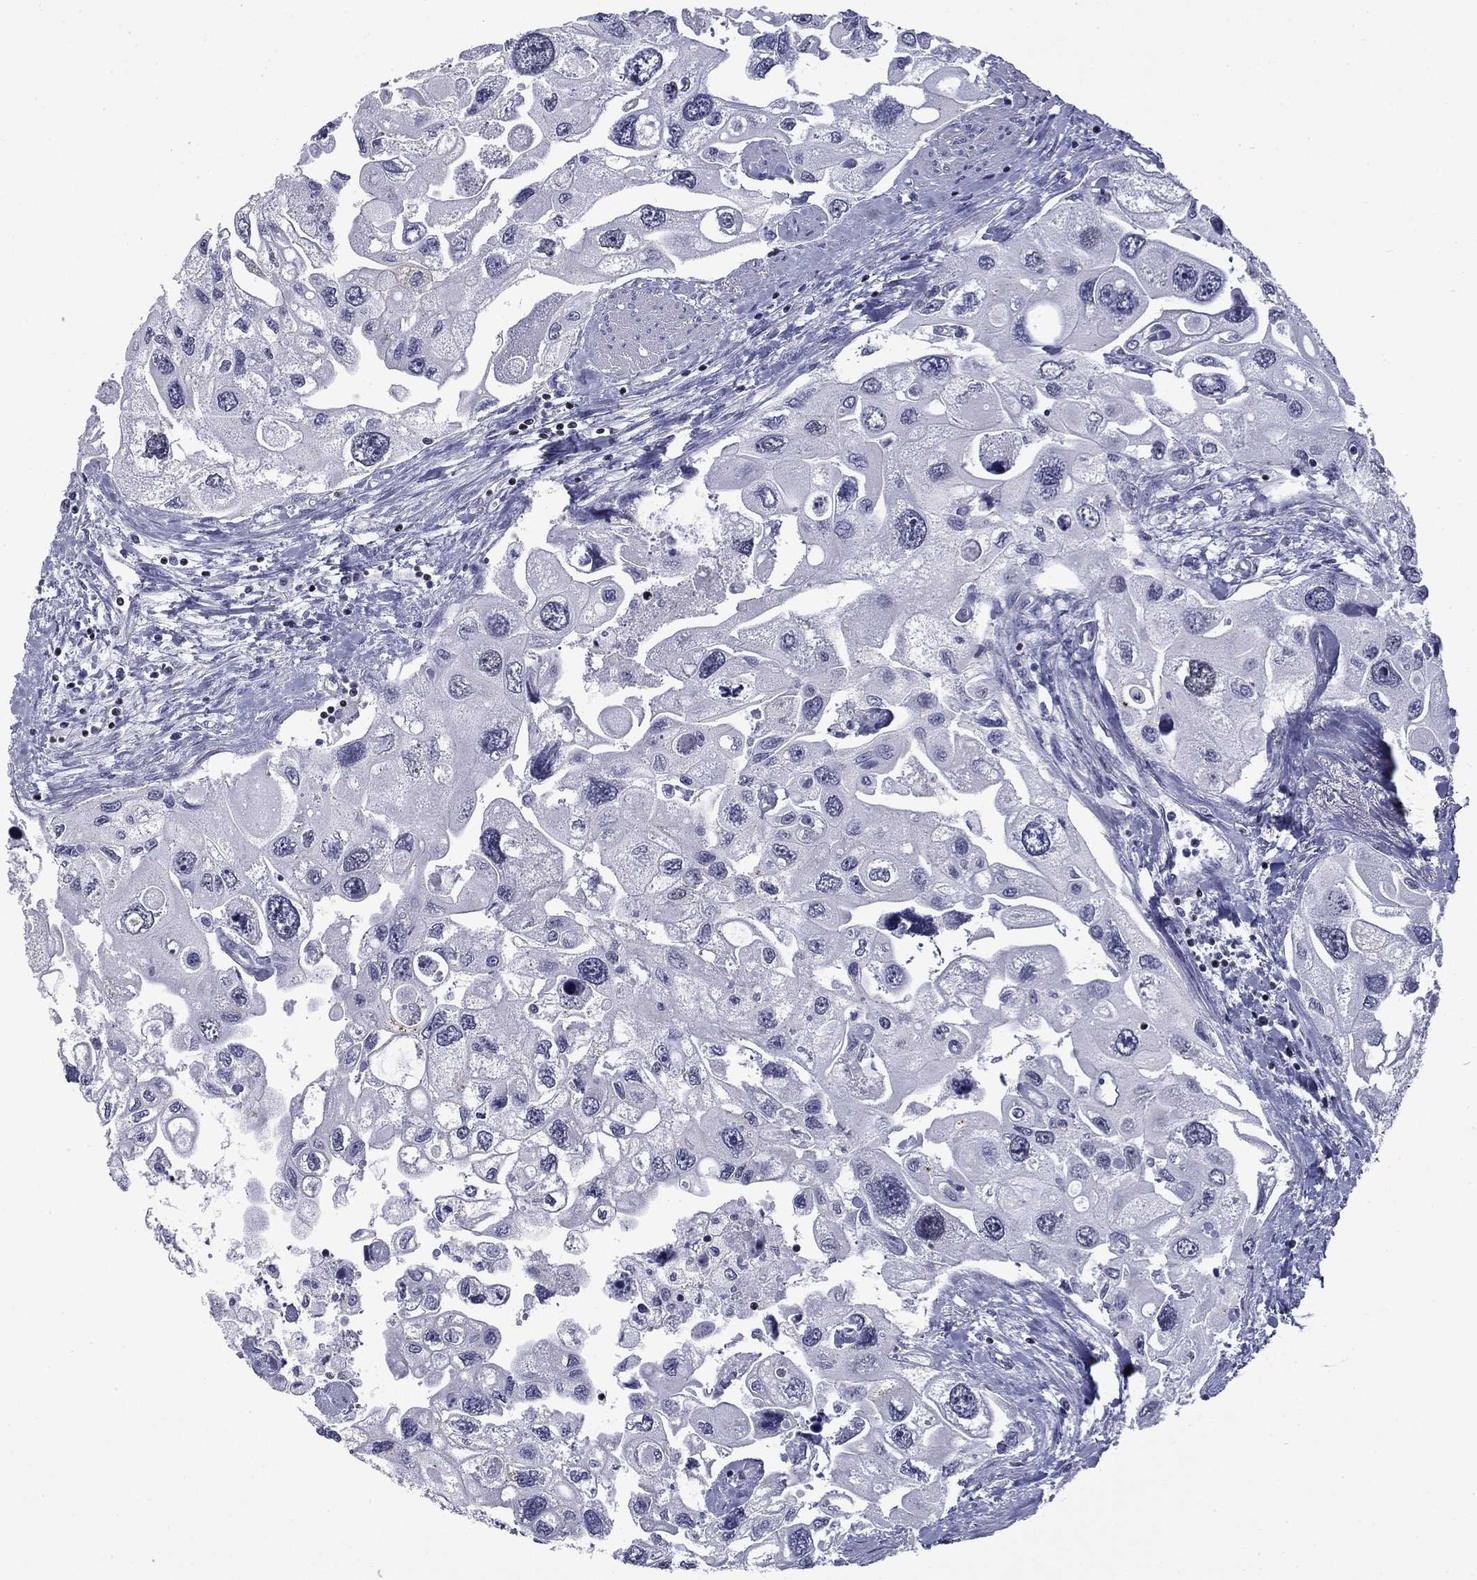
{"staining": {"intensity": "negative", "quantity": "none", "location": "none"}, "tissue": "urothelial cancer", "cell_type": "Tumor cells", "image_type": "cancer", "snomed": [{"axis": "morphology", "description": "Urothelial carcinoma, High grade"}, {"axis": "topography", "description": "Urinary bladder"}], "caption": "This micrograph is of high-grade urothelial carcinoma stained with IHC to label a protein in brown with the nuclei are counter-stained blue. There is no staining in tumor cells. Brightfield microscopy of immunohistochemistry stained with DAB (brown) and hematoxylin (blue), captured at high magnification.", "gene": "IKZF3", "patient": {"sex": "male", "age": 59}}